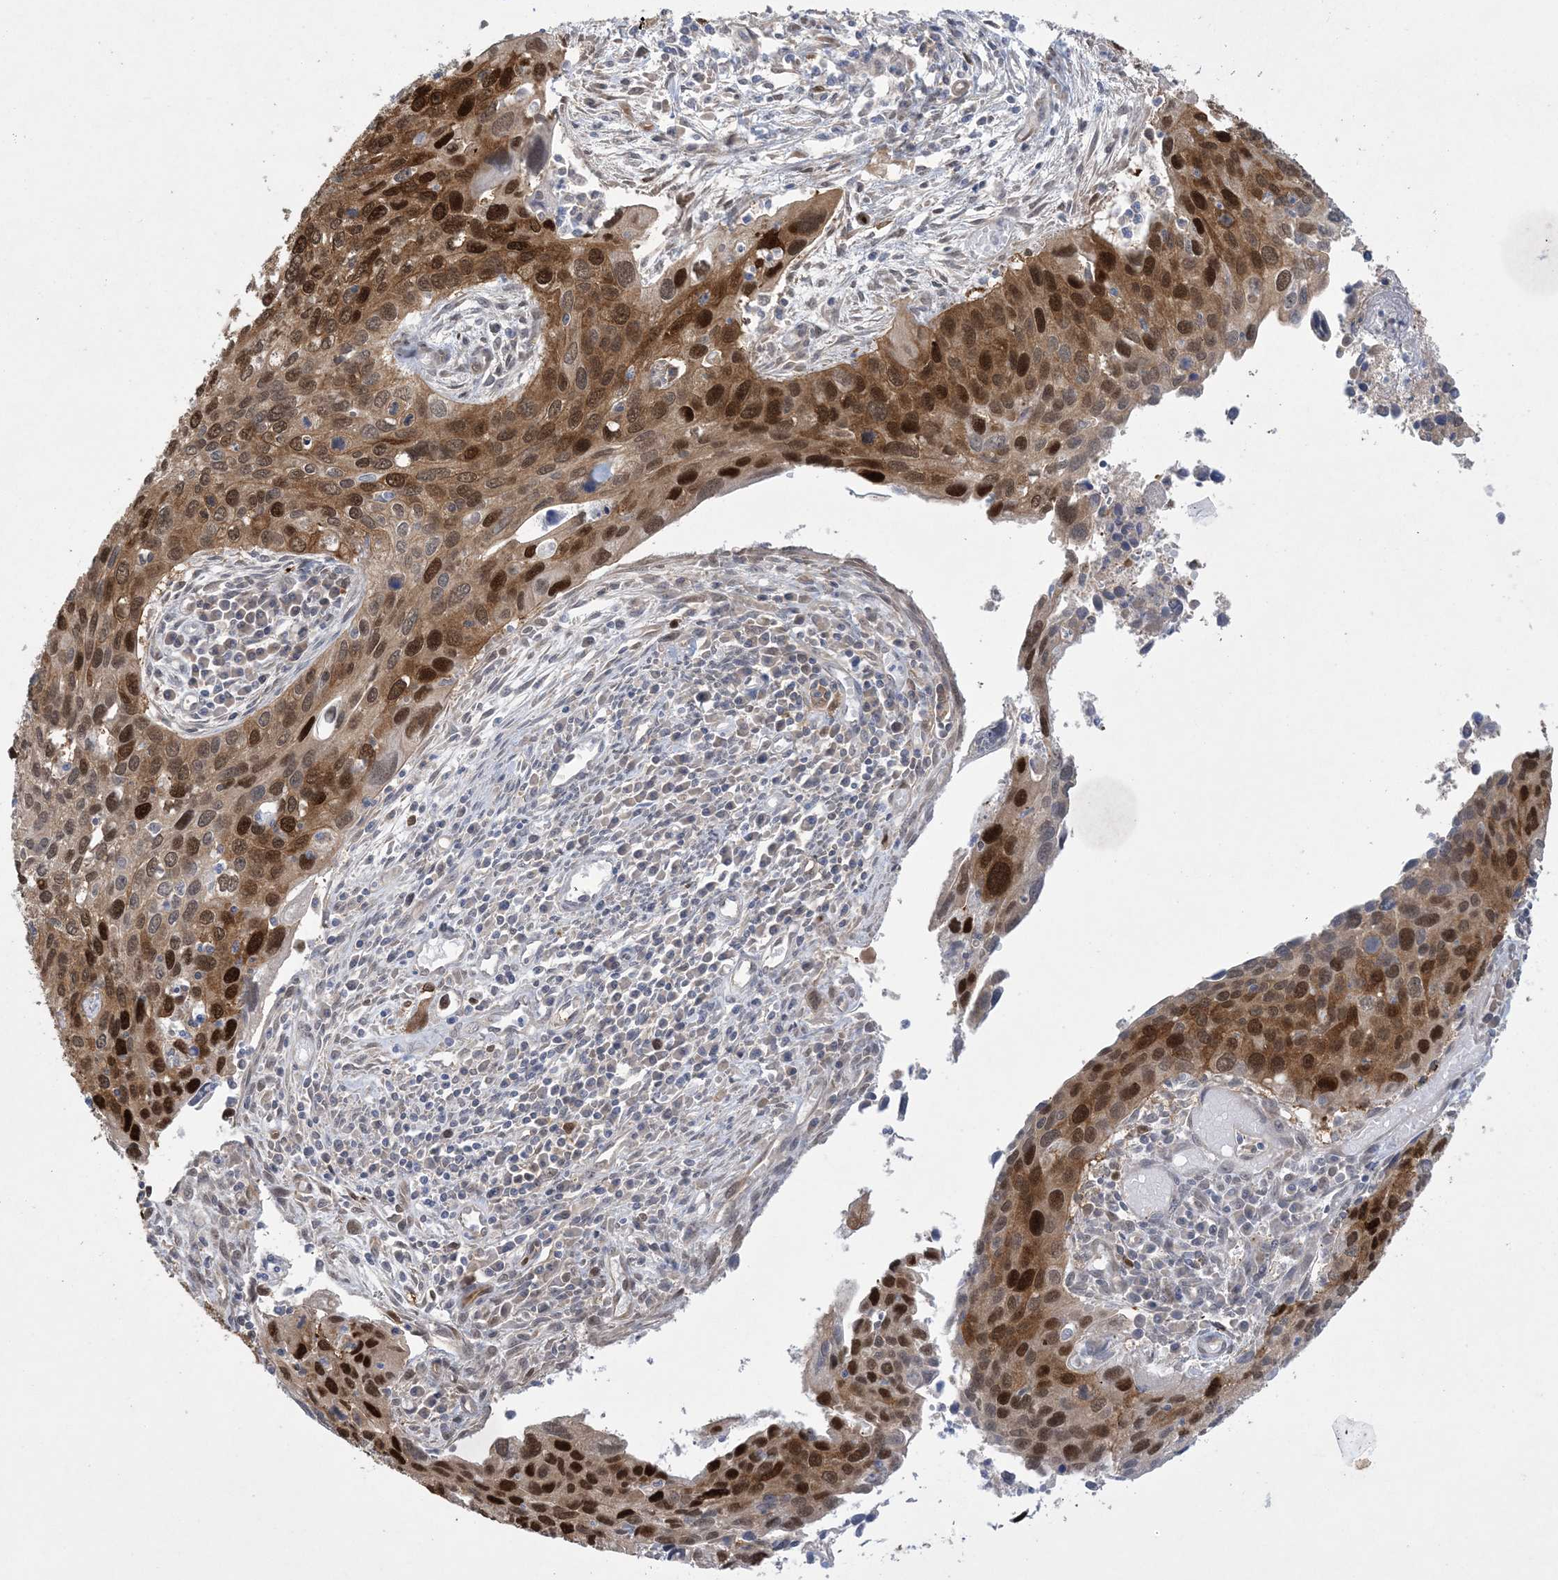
{"staining": {"intensity": "strong", "quantity": ">75%", "location": "cytoplasmic/membranous,nuclear"}, "tissue": "cervical cancer", "cell_type": "Tumor cells", "image_type": "cancer", "snomed": [{"axis": "morphology", "description": "Squamous cell carcinoma, NOS"}, {"axis": "topography", "description": "Cervix"}], "caption": "Protein expression analysis of human cervical squamous cell carcinoma reveals strong cytoplasmic/membranous and nuclear staining in about >75% of tumor cells.", "gene": "HMGCS1", "patient": {"sex": "female", "age": 55}}